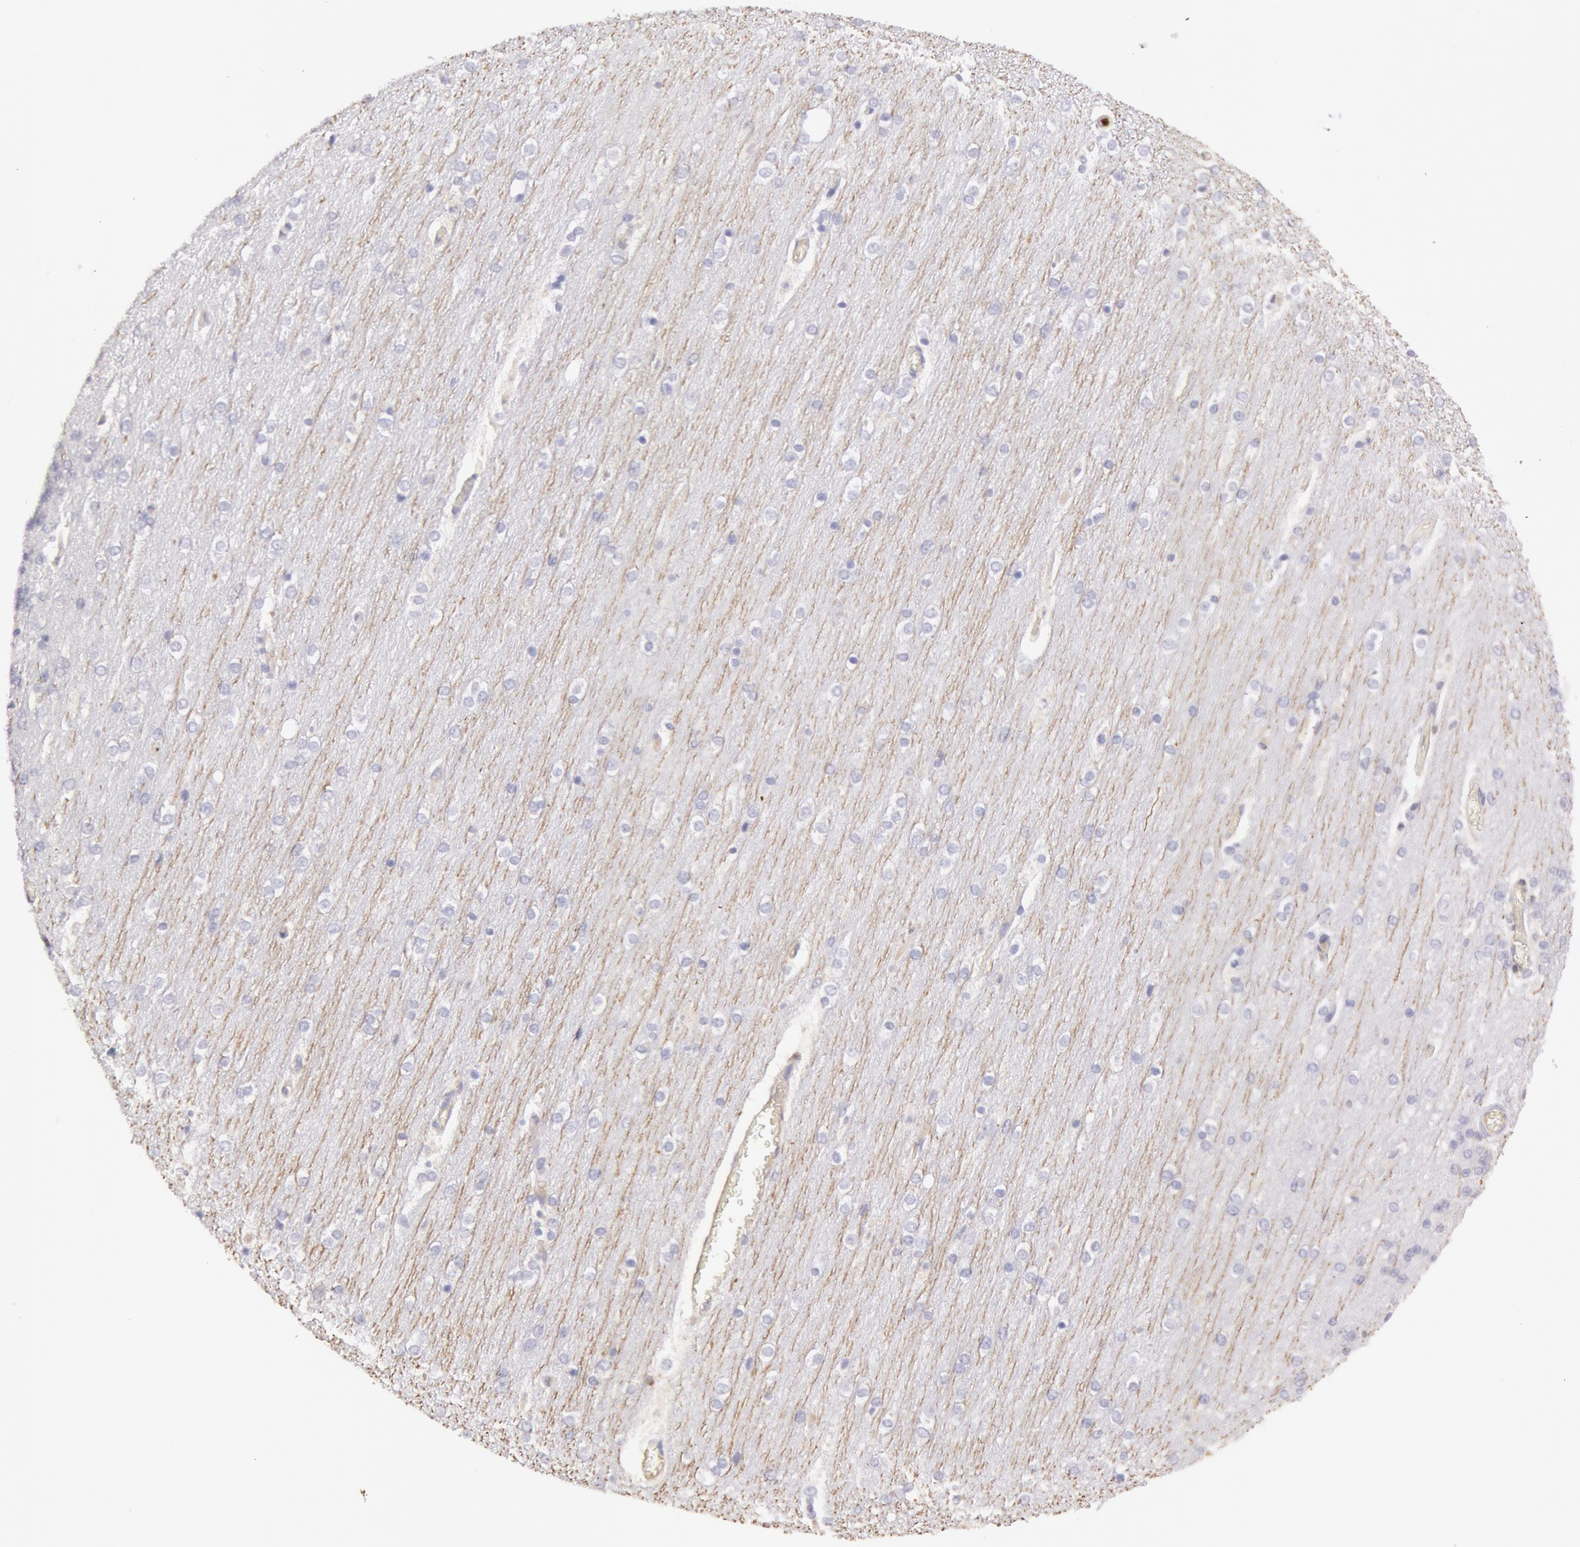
{"staining": {"intensity": "negative", "quantity": "none", "location": "none"}, "tissue": "cerebellum", "cell_type": "Cells in granular layer", "image_type": "normal", "snomed": [{"axis": "morphology", "description": "Normal tissue, NOS"}, {"axis": "topography", "description": "Cerebellum"}], "caption": "An IHC photomicrograph of normal cerebellum is shown. There is no staining in cells in granular layer of cerebellum. (Stains: DAB (3,3'-diaminobenzidine) immunohistochemistry with hematoxylin counter stain, Microscopy: brightfield microscopy at high magnification).", "gene": "RAB27A", "patient": {"sex": "female", "age": 54}}